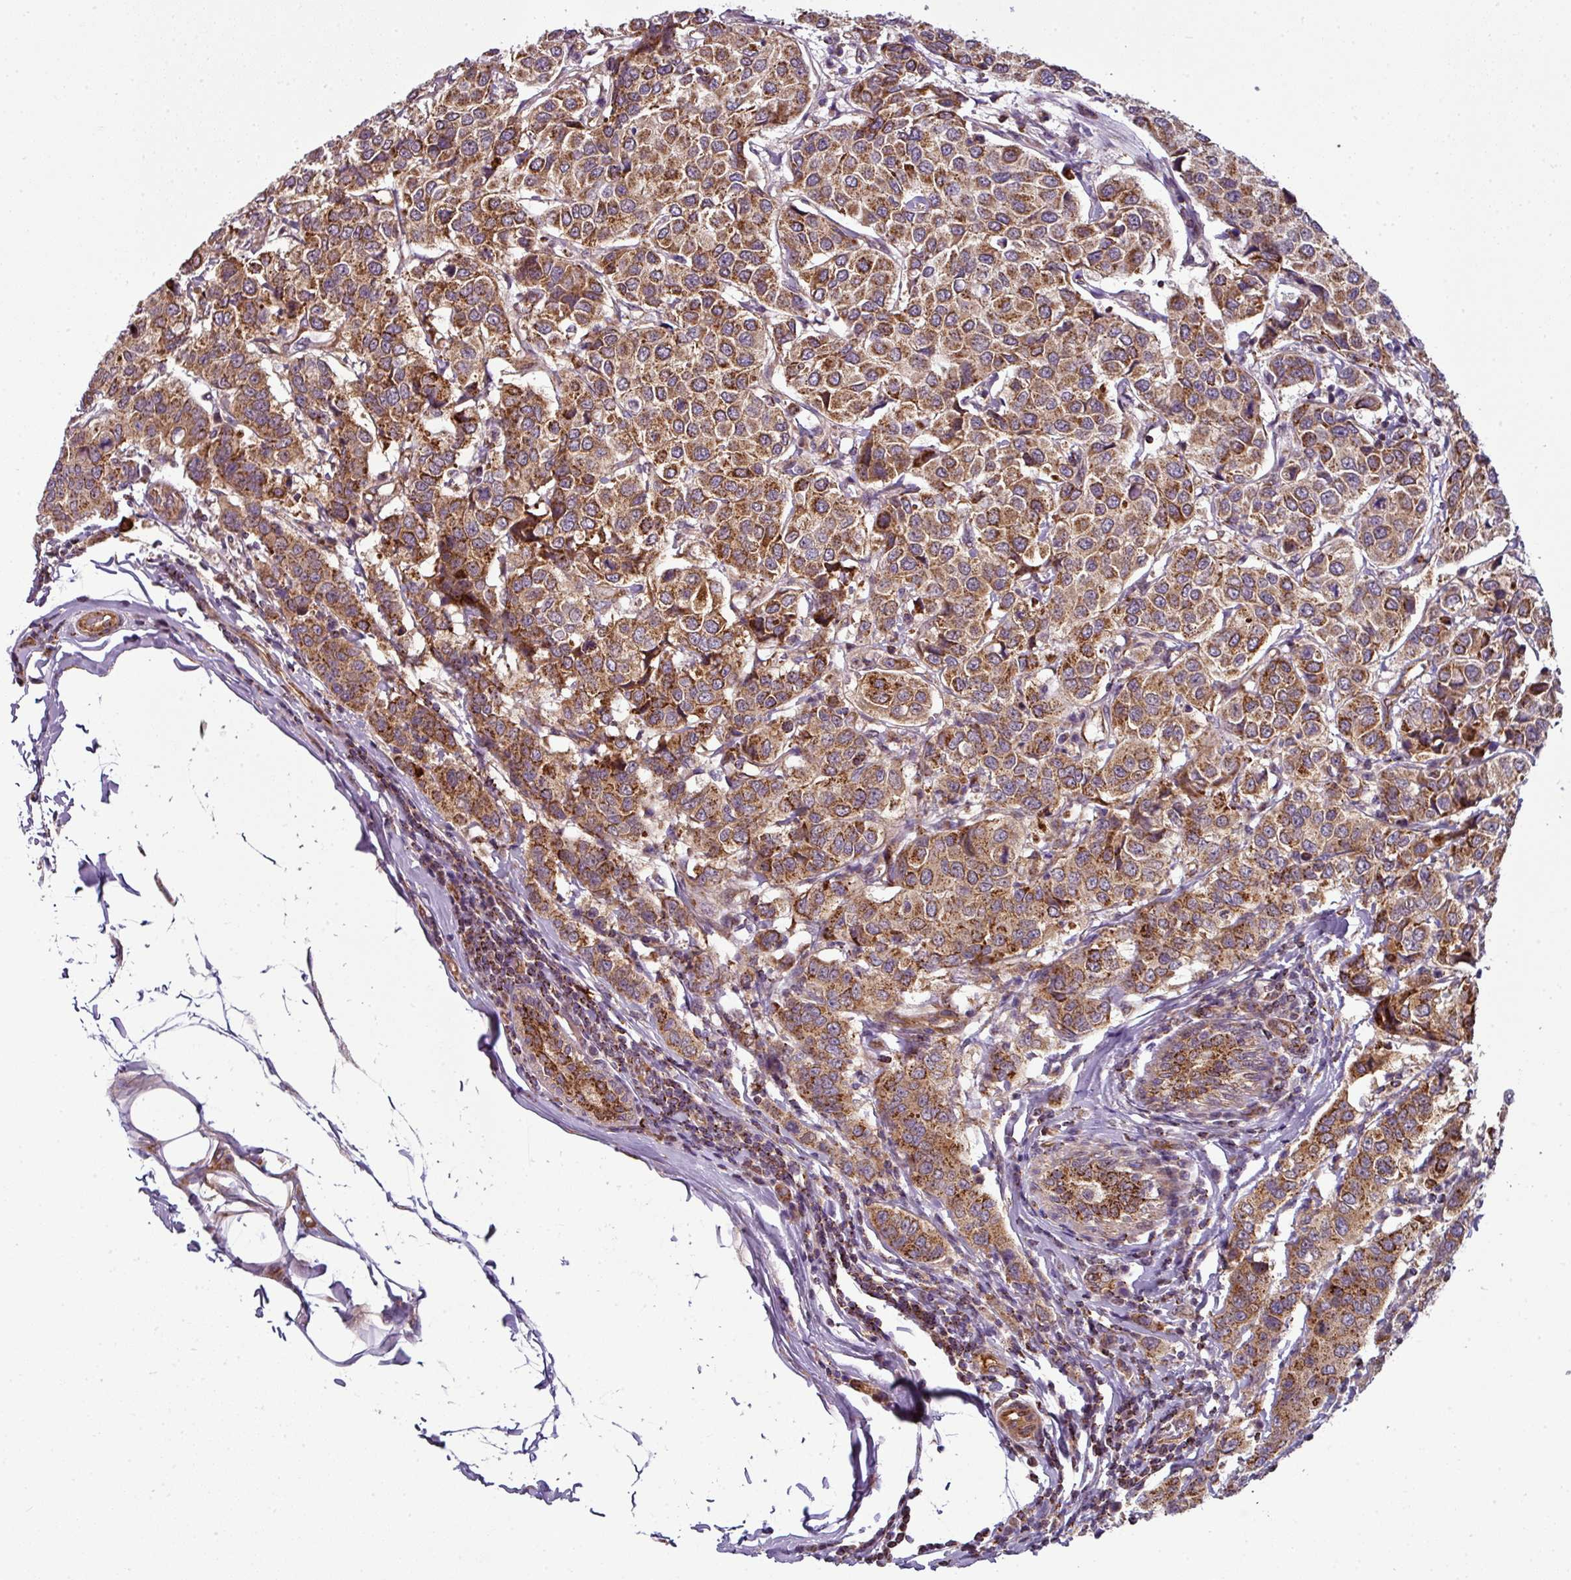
{"staining": {"intensity": "moderate", "quantity": ">75%", "location": "cytoplasmic/membranous"}, "tissue": "breast cancer", "cell_type": "Tumor cells", "image_type": "cancer", "snomed": [{"axis": "morphology", "description": "Duct carcinoma"}, {"axis": "topography", "description": "Breast"}], "caption": "Protein staining of intraductal carcinoma (breast) tissue displays moderate cytoplasmic/membranous expression in about >75% of tumor cells. (brown staining indicates protein expression, while blue staining denotes nuclei).", "gene": "PRELID3B", "patient": {"sex": "female", "age": 55}}